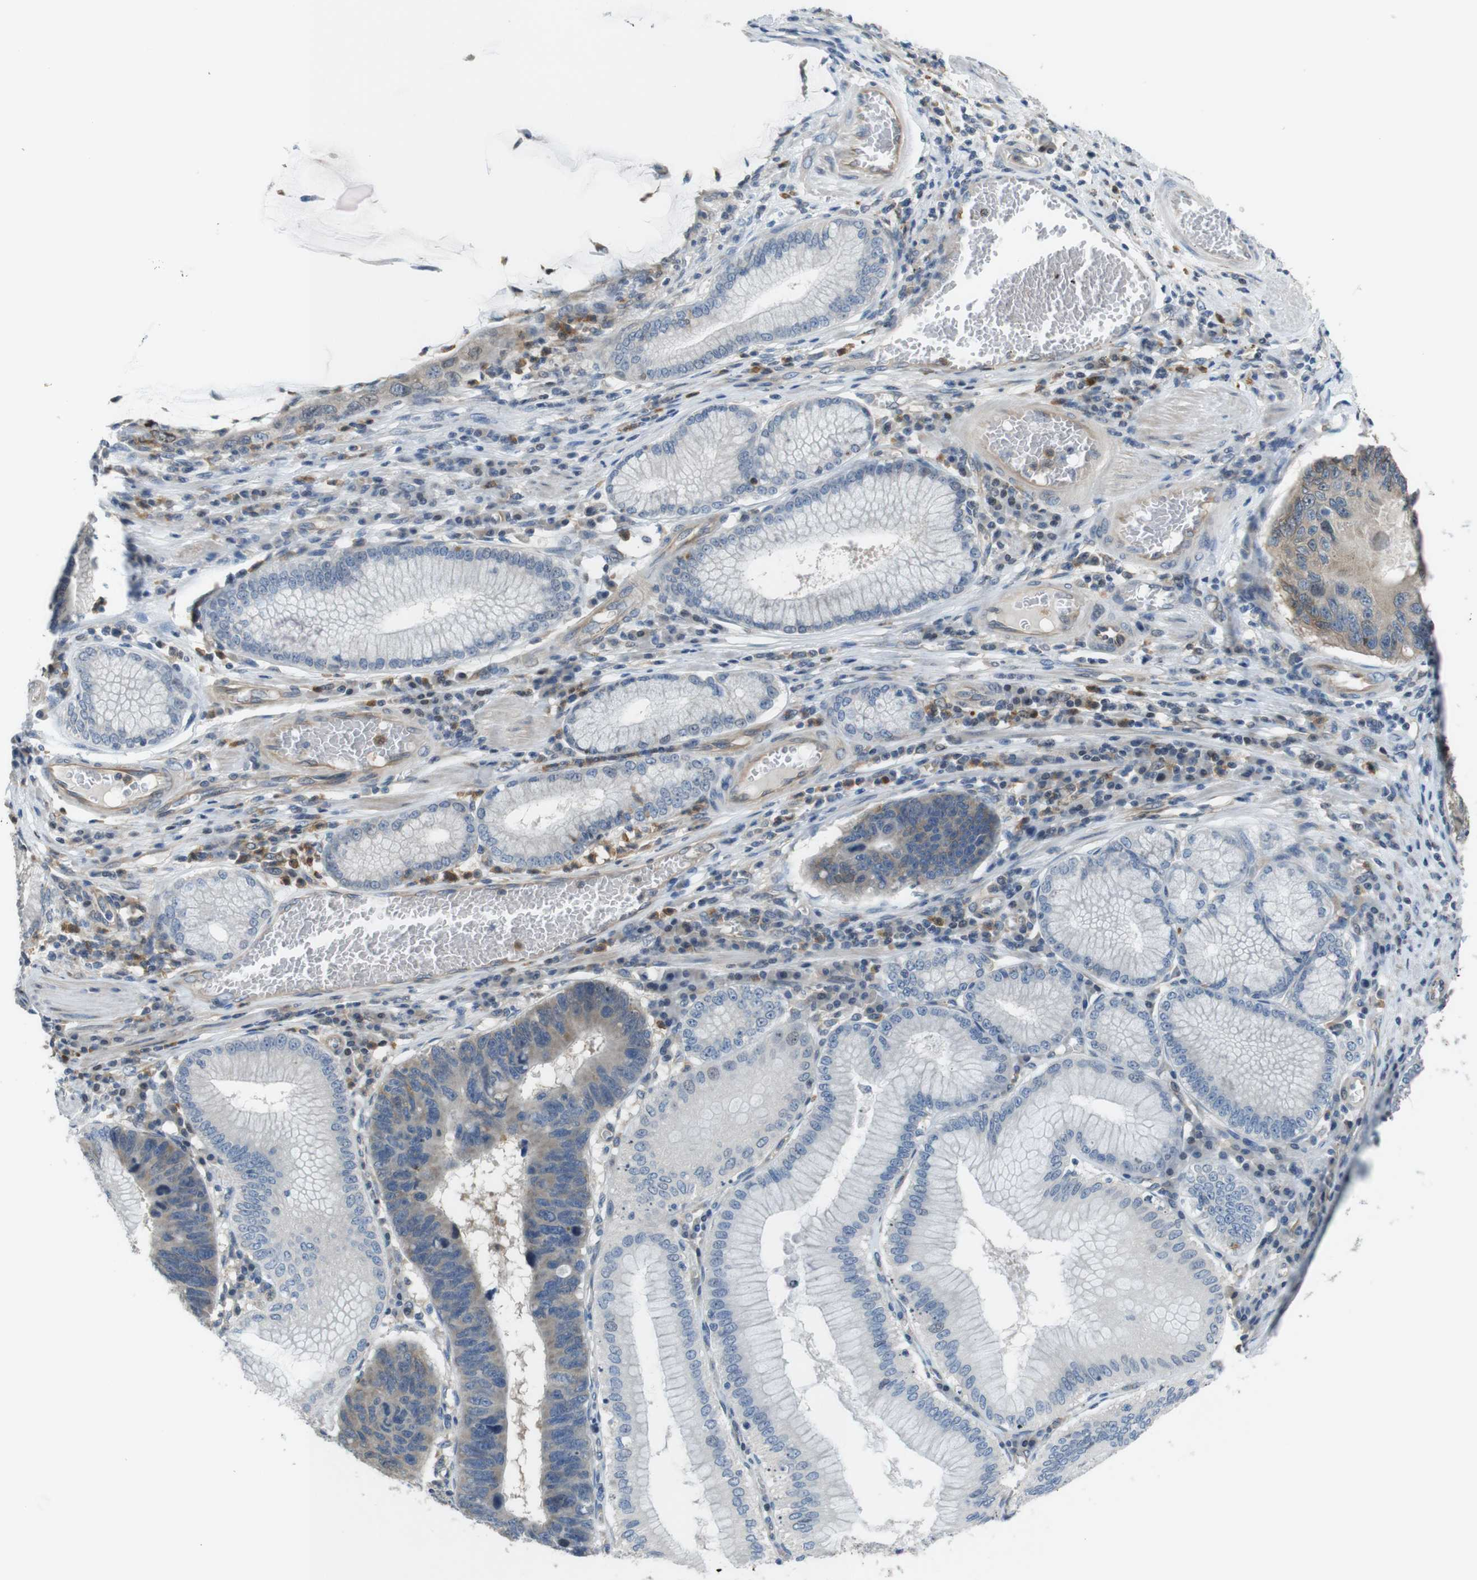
{"staining": {"intensity": "weak", "quantity": "<25%", "location": "cytoplasmic/membranous"}, "tissue": "stomach cancer", "cell_type": "Tumor cells", "image_type": "cancer", "snomed": [{"axis": "morphology", "description": "Adenocarcinoma, NOS"}, {"axis": "topography", "description": "Stomach"}], "caption": "This is a histopathology image of immunohistochemistry staining of stomach cancer (adenocarcinoma), which shows no positivity in tumor cells.", "gene": "PCDH10", "patient": {"sex": "male", "age": 59}}